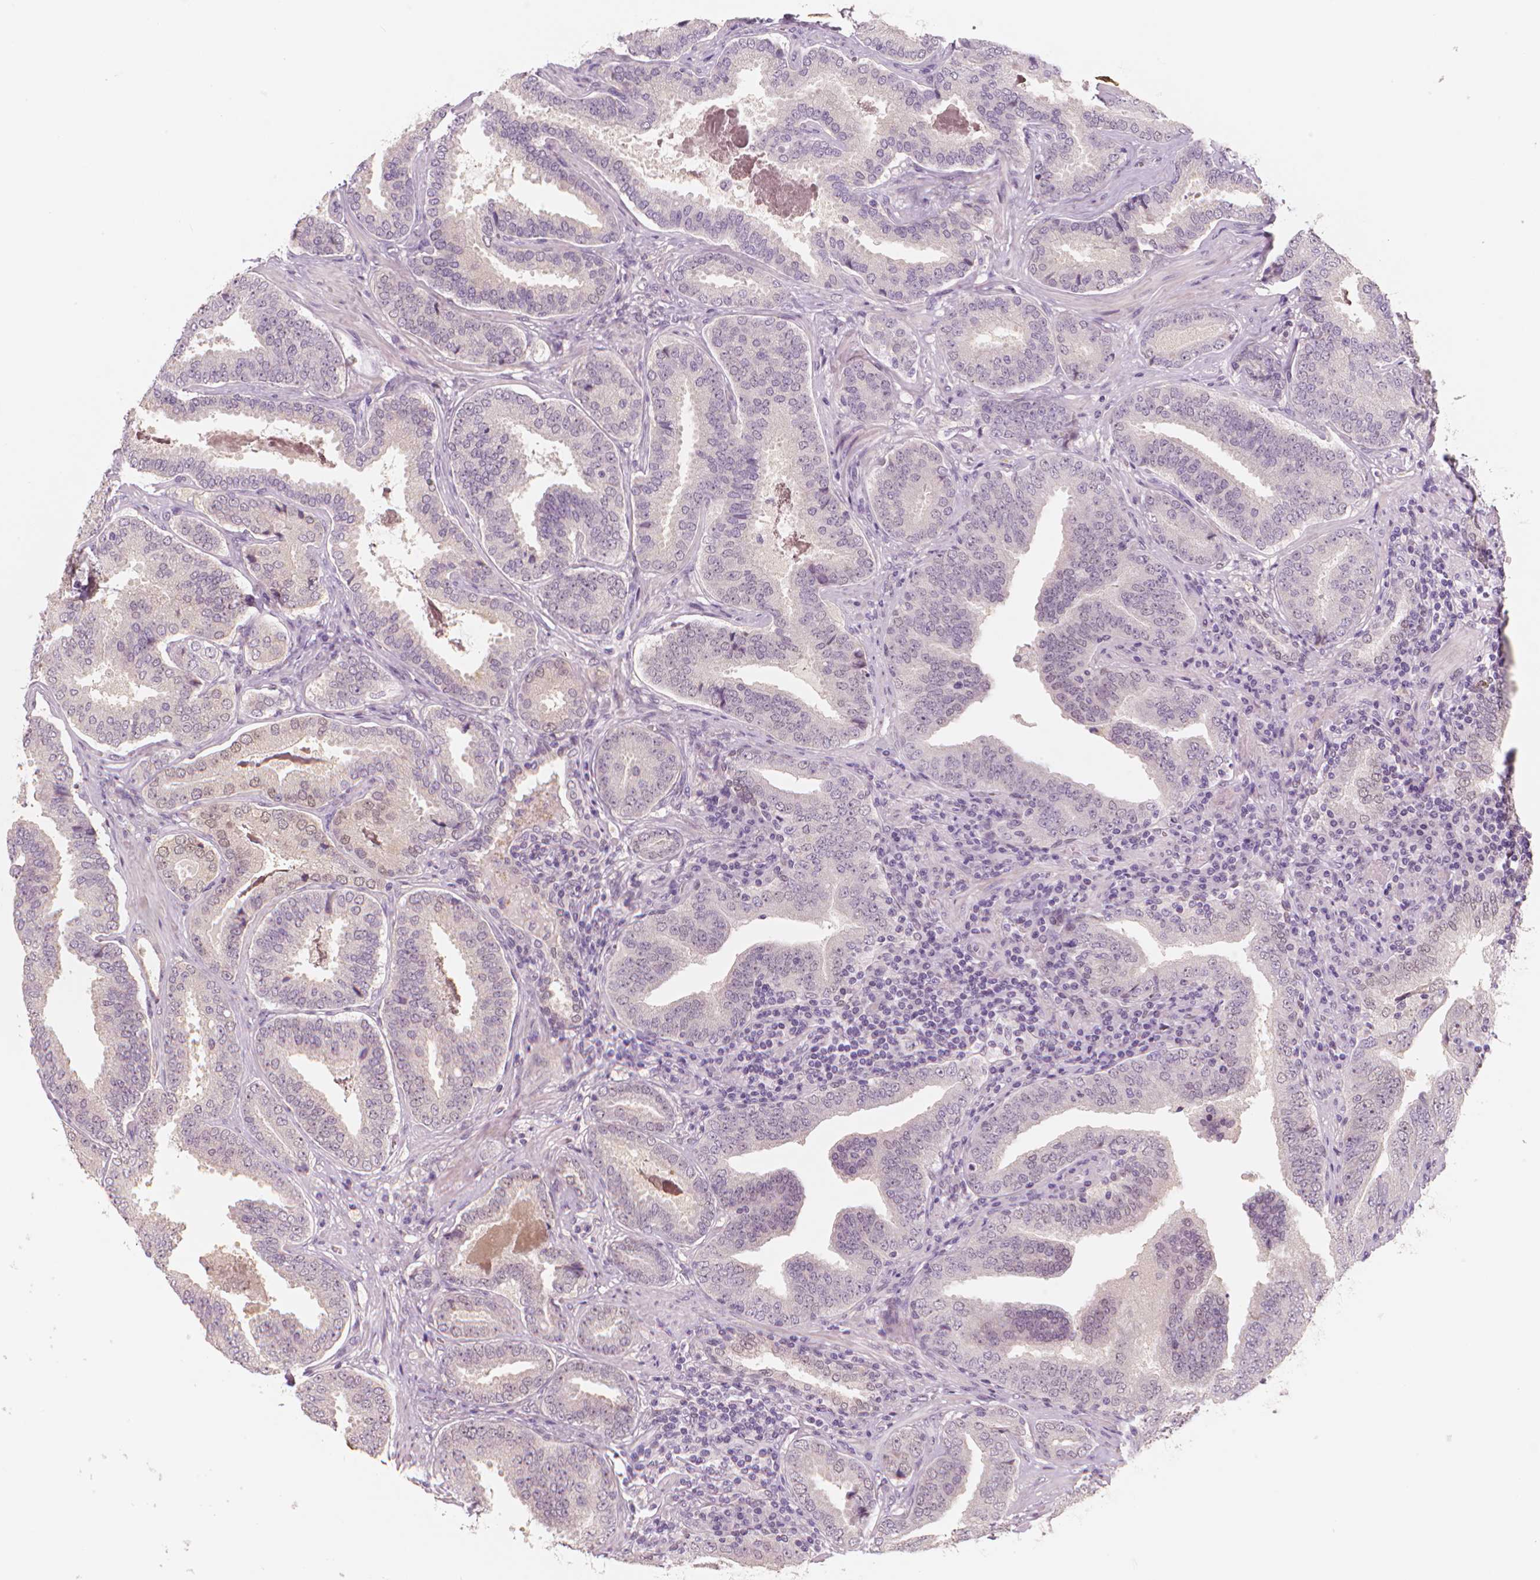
{"staining": {"intensity": "negative", "quantity": "none", "location": "none"}, "tissue": "prostate cancer", "cell_type": "Tumor cells", "image_type": "cancer", "snomed": [{"axis": "morphology", "description": "Adenocarcinoma, NOS"}, {"axis": "topography", "description": "Prostate"}], "caption": "An immunohistochemistry (IHC) micrograph of prostate cancer is shown. There is no staining in tumor cells of prostate cancer.", "gene": "RNASE7", "patient": {"sex": "male", "age": 64}}